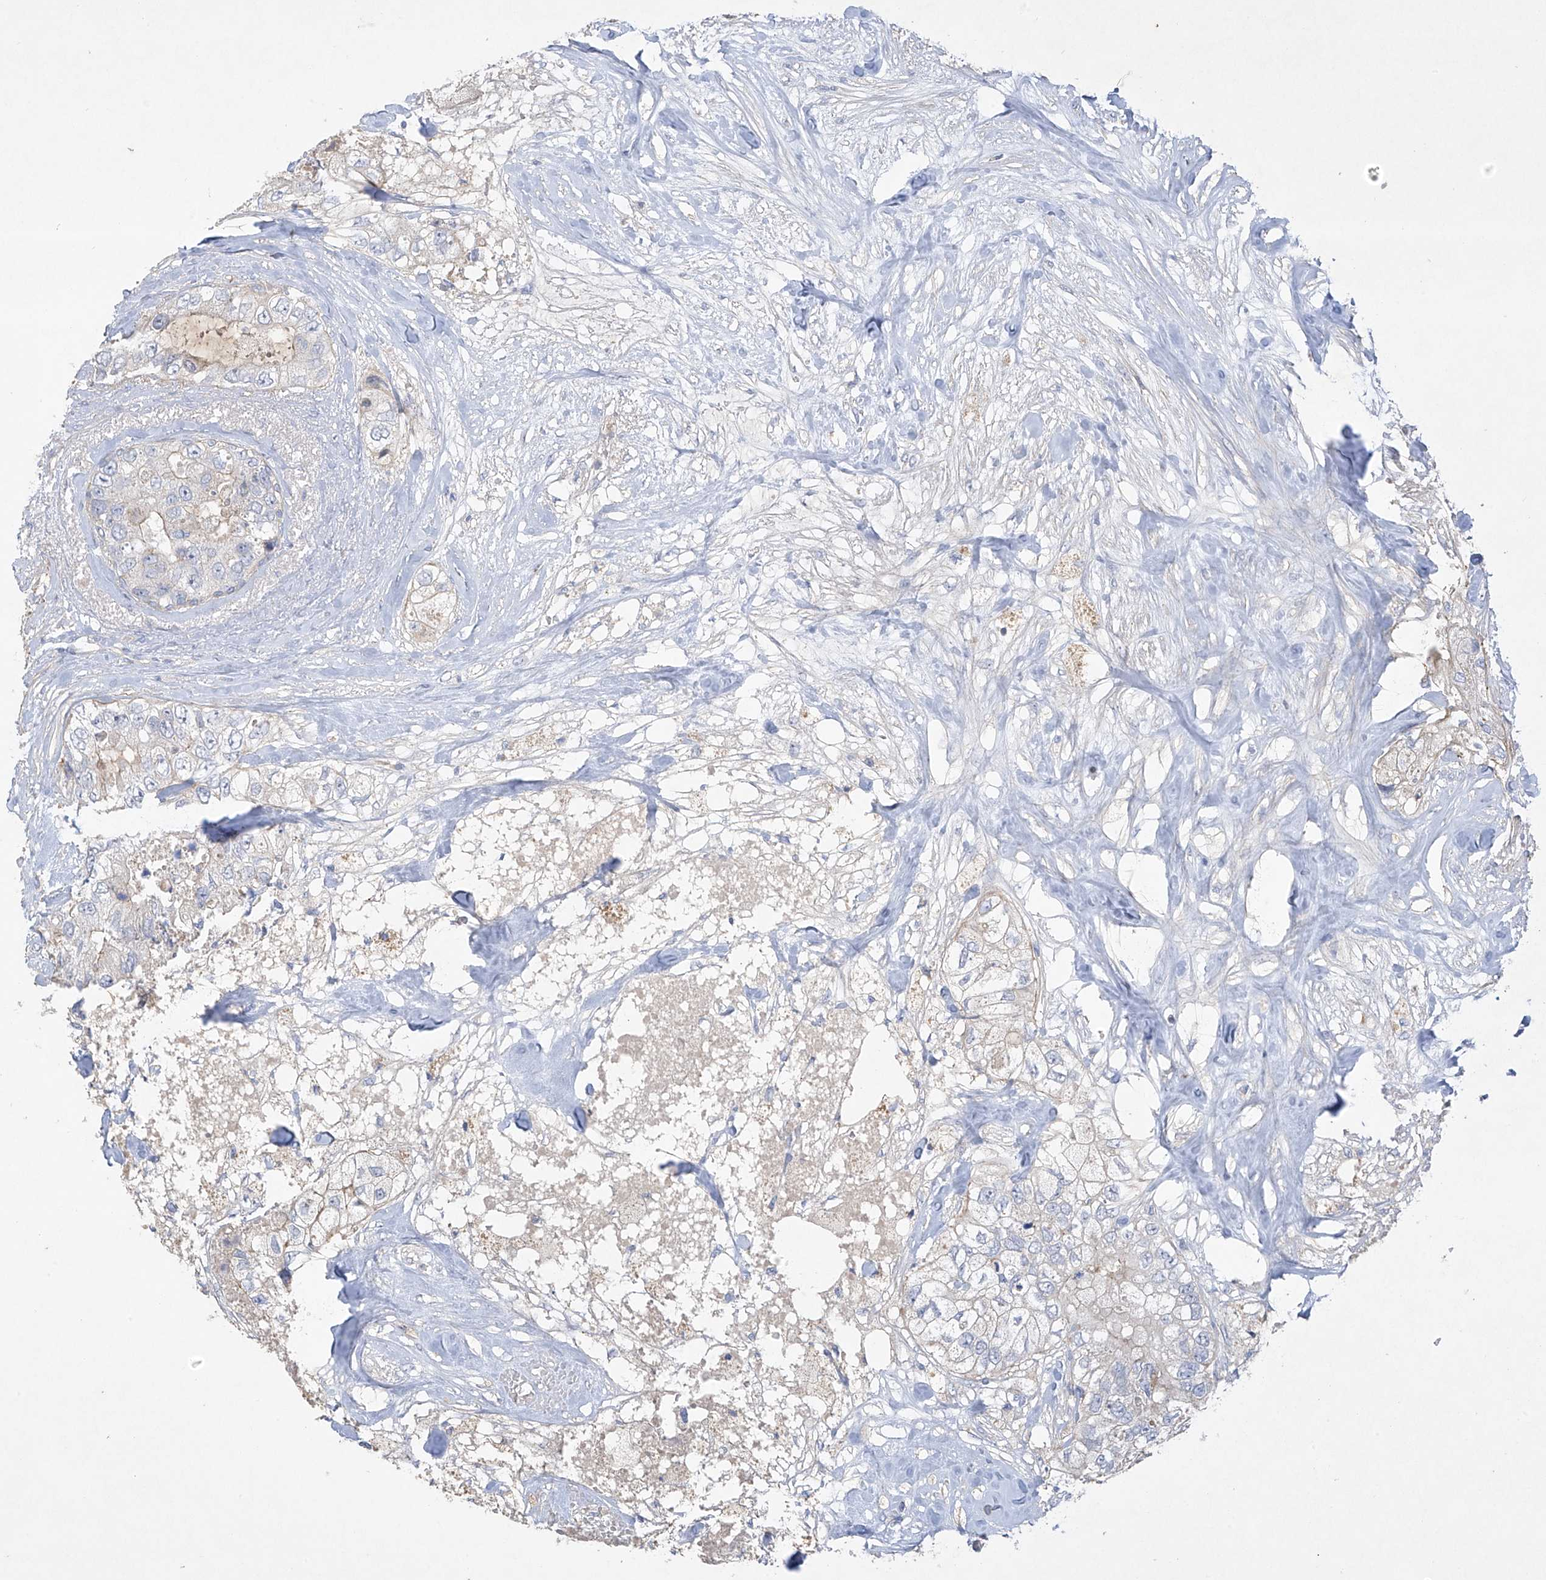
{"staining": {"intensity": "negative", "quantity": "none", "location": "none"}, "tissue": "breast cancer", "cell_type": "Tumor cells", "image_type": "cancer", "snomed": [{"axis": "morphology", "description": "Duct carcinoma"}, {"axis": "topography", "description": "Breast"}], "caption": "Tumor cells are negative for protein expression in human infiltrating ductal carcinoma (breast).", "gene": "PRSS12", "patient": {"sex": "female", "age": 62}}